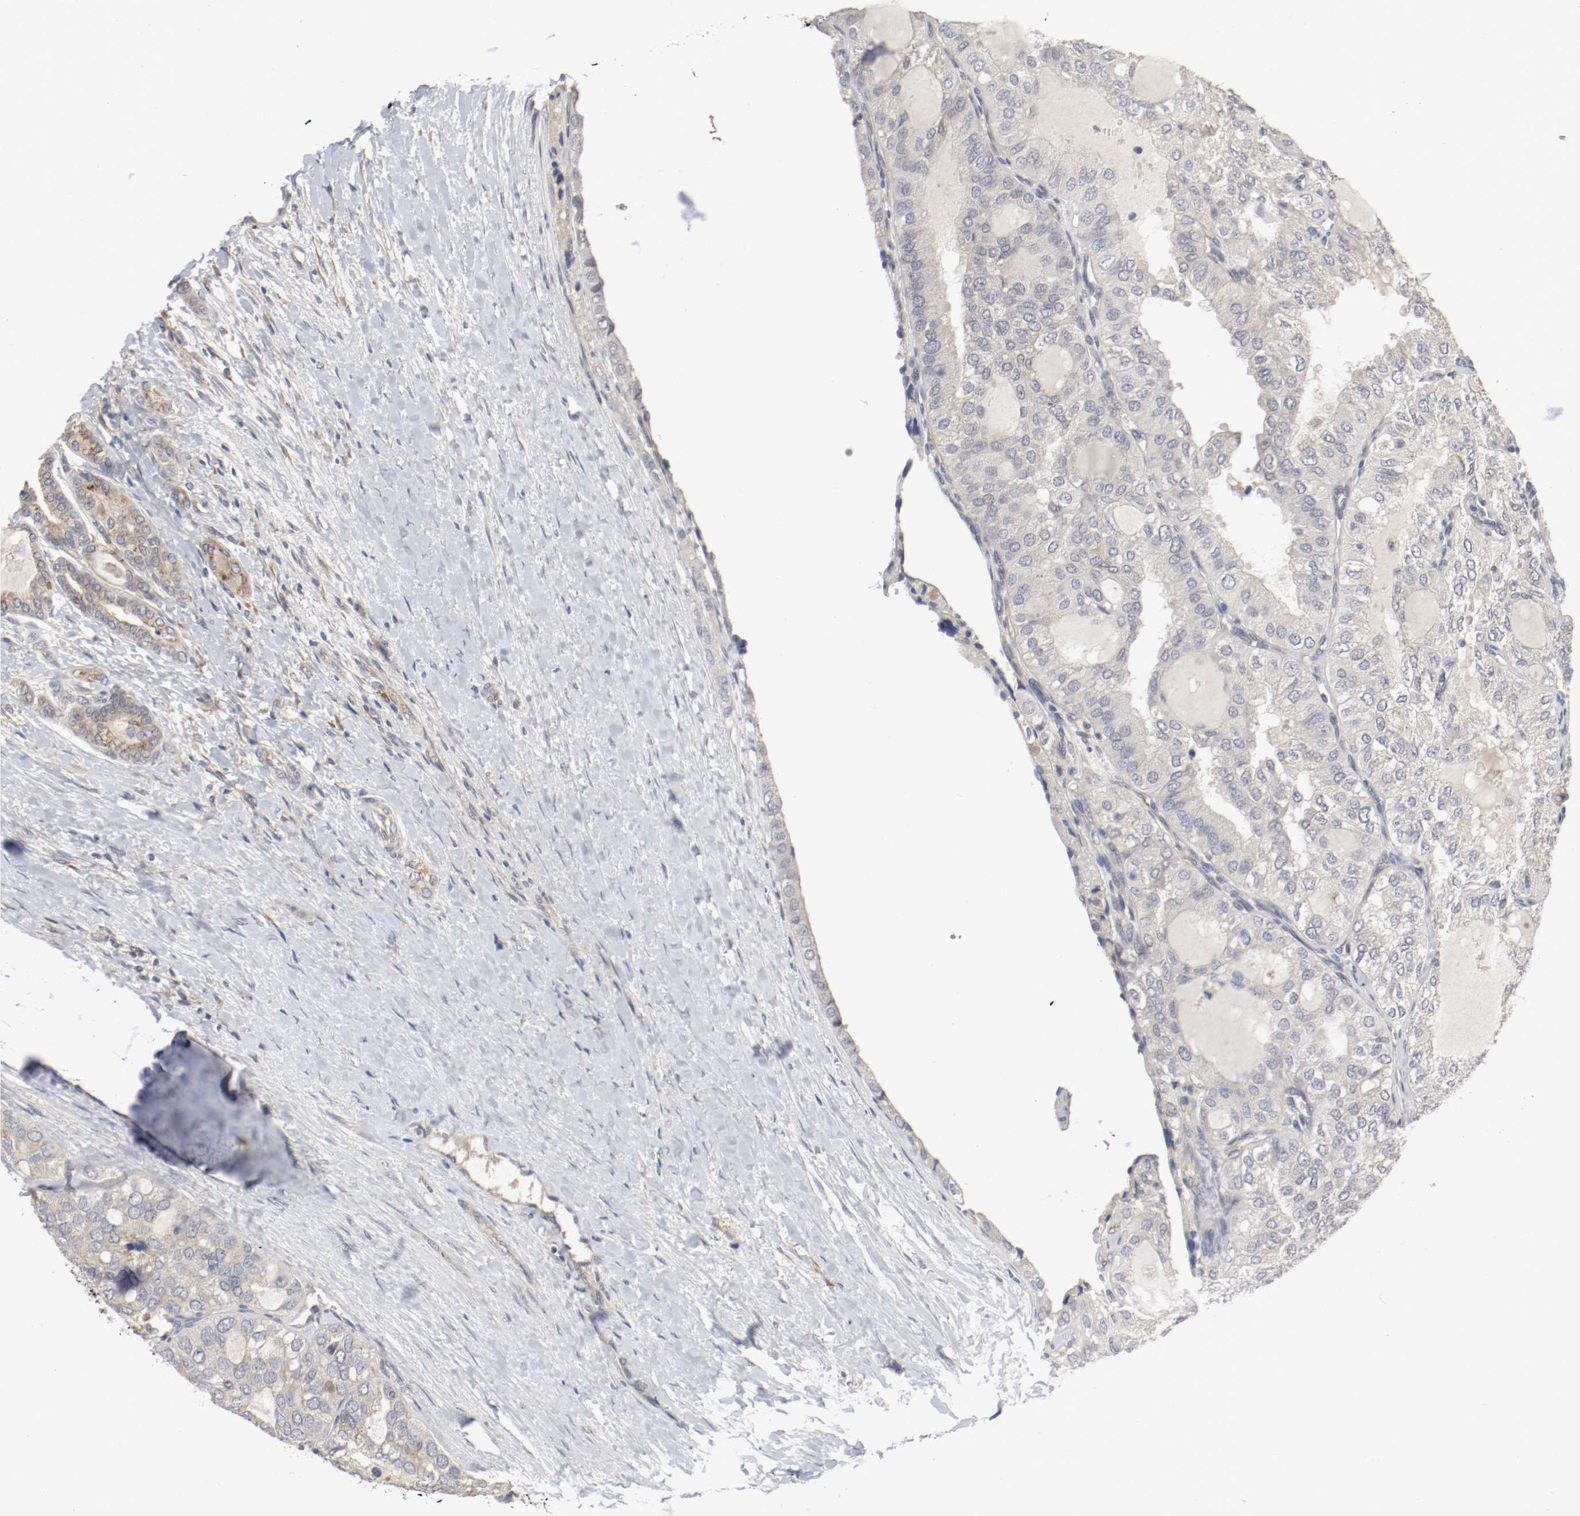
{"staining": {"intensity": "weak", "quantity": "25%-75%", "location": "cytoplasmic/membranous"}, "tissue": "thyroid cancer", "cell_type": "Tumor cells", "image_type": "cancer", "snomed": [{"axis": "morphology", "description": "Follicular adenoma carcinoma, NOS"}, {"axis": "topography", "description": "Thyroid gland"}], "caption": "Immunohistochemistry micrograph of neoplastic tissue: follicular adenoma carcinoma (thyroid) stained using immunohistochemistry exhibits low levels of weak protein expression localized specifically in the cytoplasmic/membranous of tumor cells, appearing as a cytoplasmic/membranous brown color.", "gene": "REN", "patient": {"sex": "male", "age": 75}}